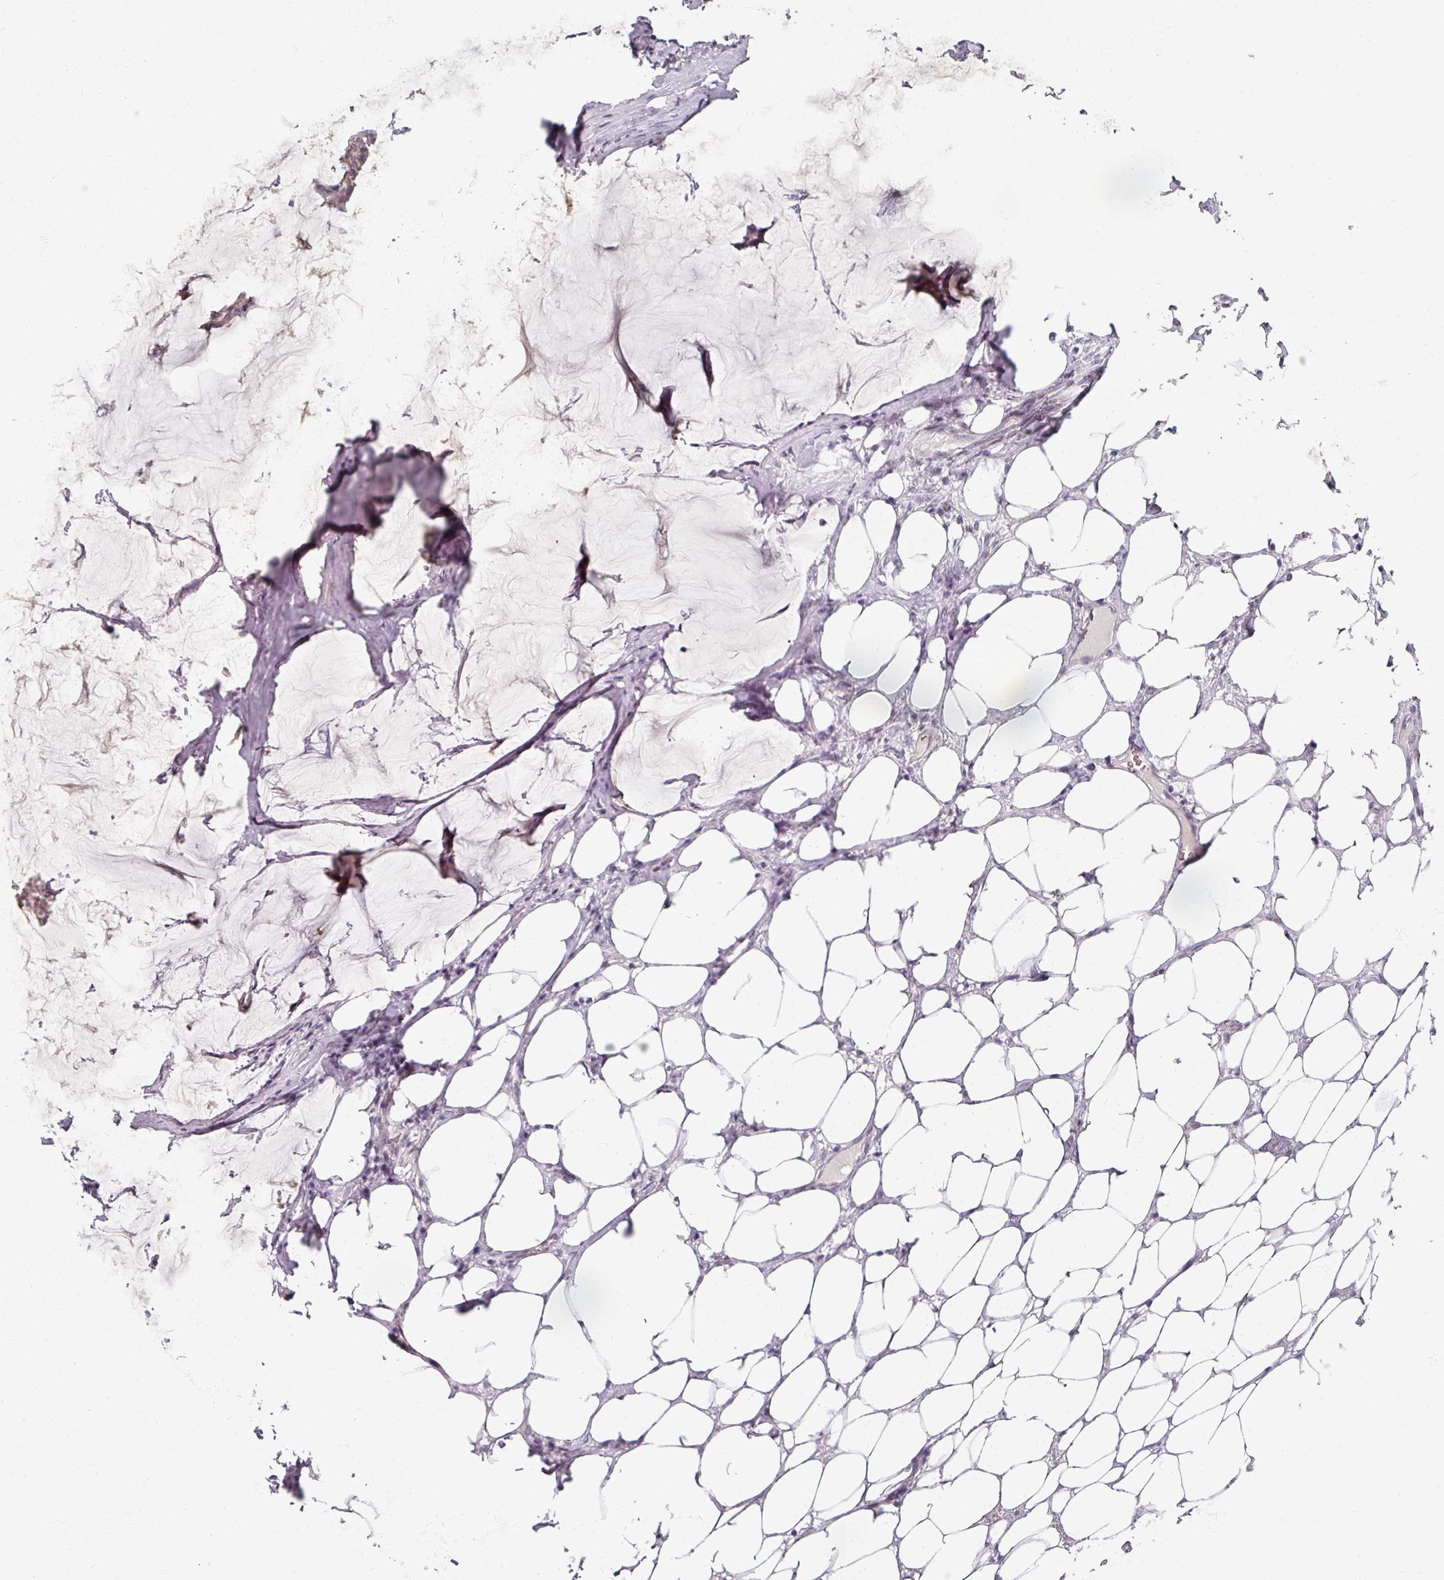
{"staining": {"intensity": "negative", "quantity": "none", "location": "none"}, "tissue": "breast cancer", "cell_type": "Tumor cells", "image_type": "cancer", "snomed": [{"axis": "morphology", "description": "Duct carcinoma"}, {"axis": "topography", "description": "Breast"}], "caption": "Invasive ductal carcinoma (breast) stained for a protein using IHC exhibits no expression tumor cells.", "gene": "RIPOR3", "patient": {"sex": "female", "age": 93}}